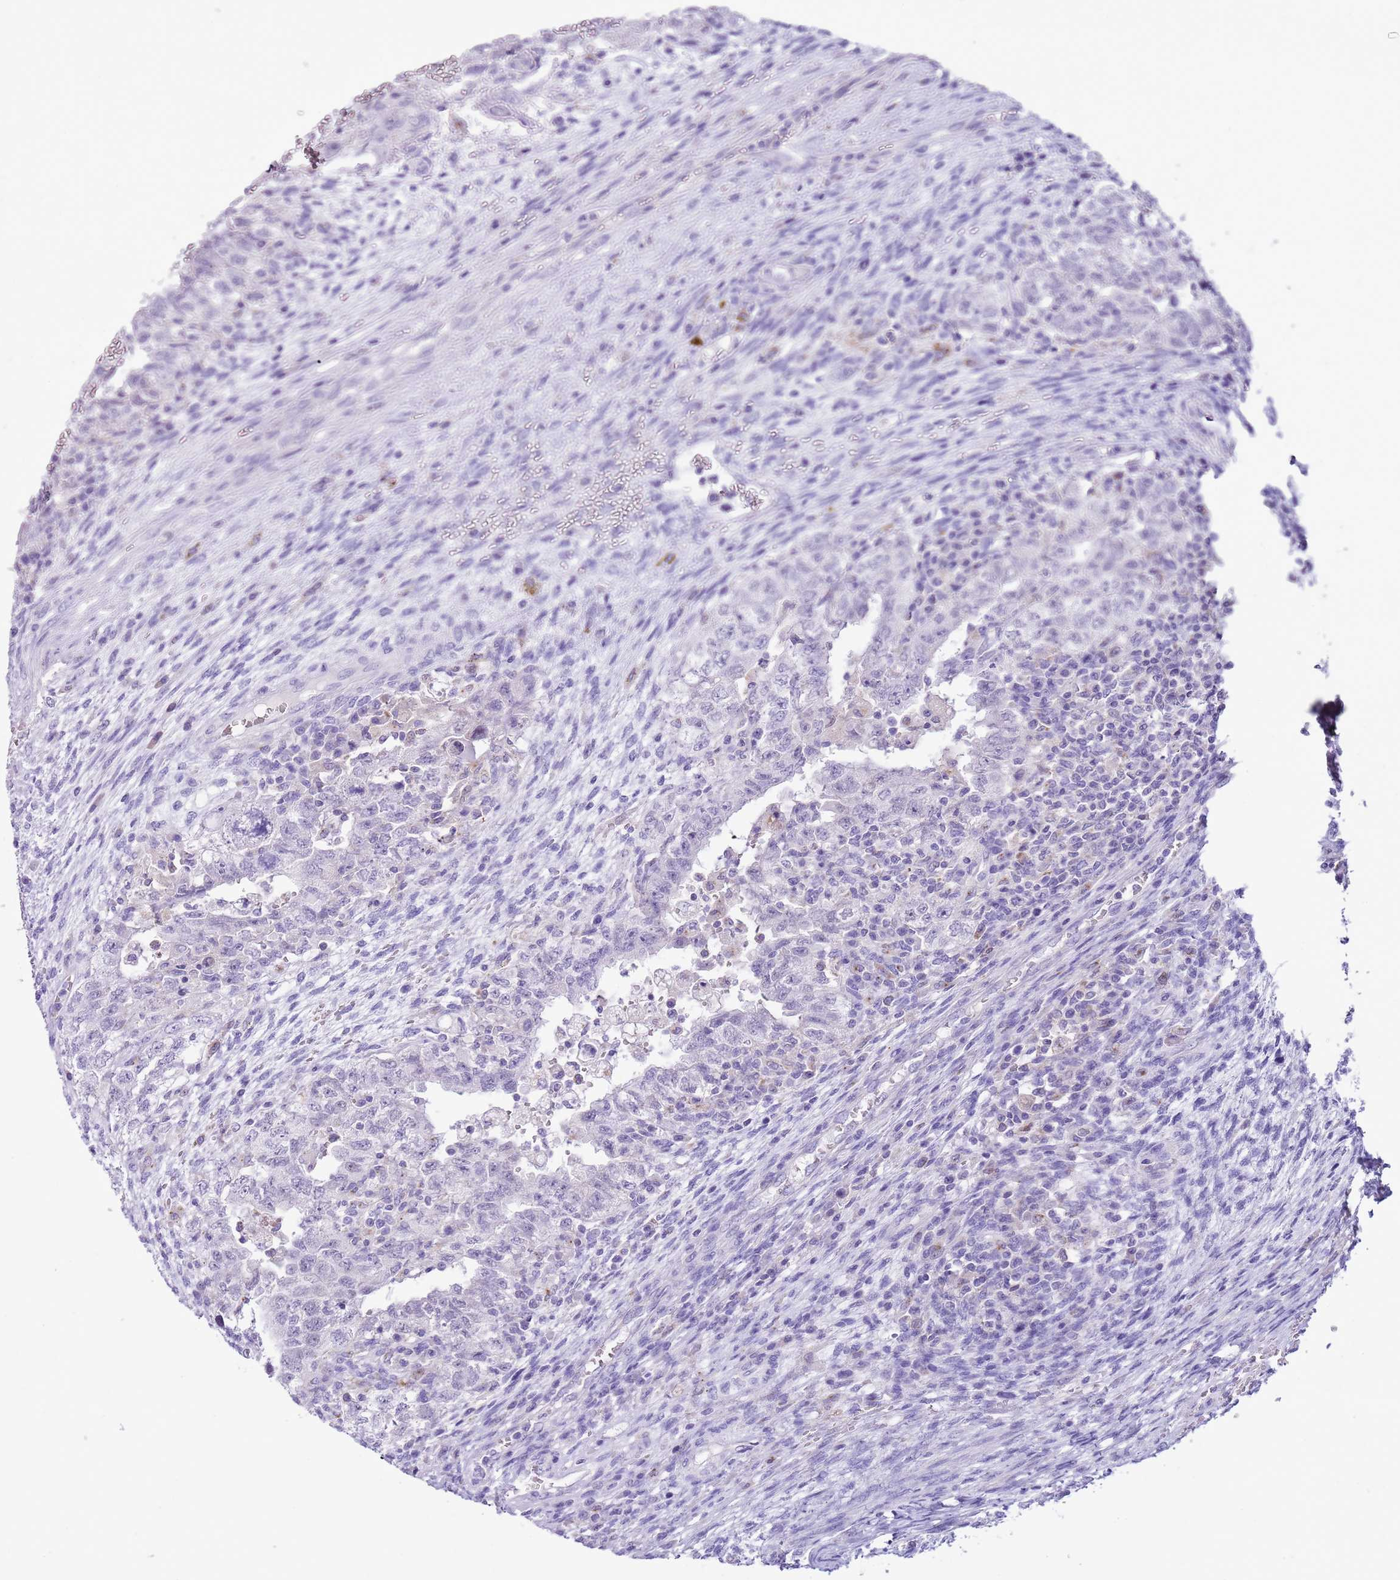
{"staining": {"intensity": "negative", "quantity": "none", "location": "none"}, "tissue": "testis cancer", "cell_type": "Tumor cells", "image_type": "cancer", "snomed": [{"axis": "morphology", "description": "Carcinoma, Embryonal, NOS"}, {"axis": "topography", "description": "Testis"}], "caption": "Immunohistochemistry (IHC) of human embryonal carcinoma (testis) shows no staining in tumor cells.", "gene": "ZNF697", "patient": {"sex": "male", "age": 26}}